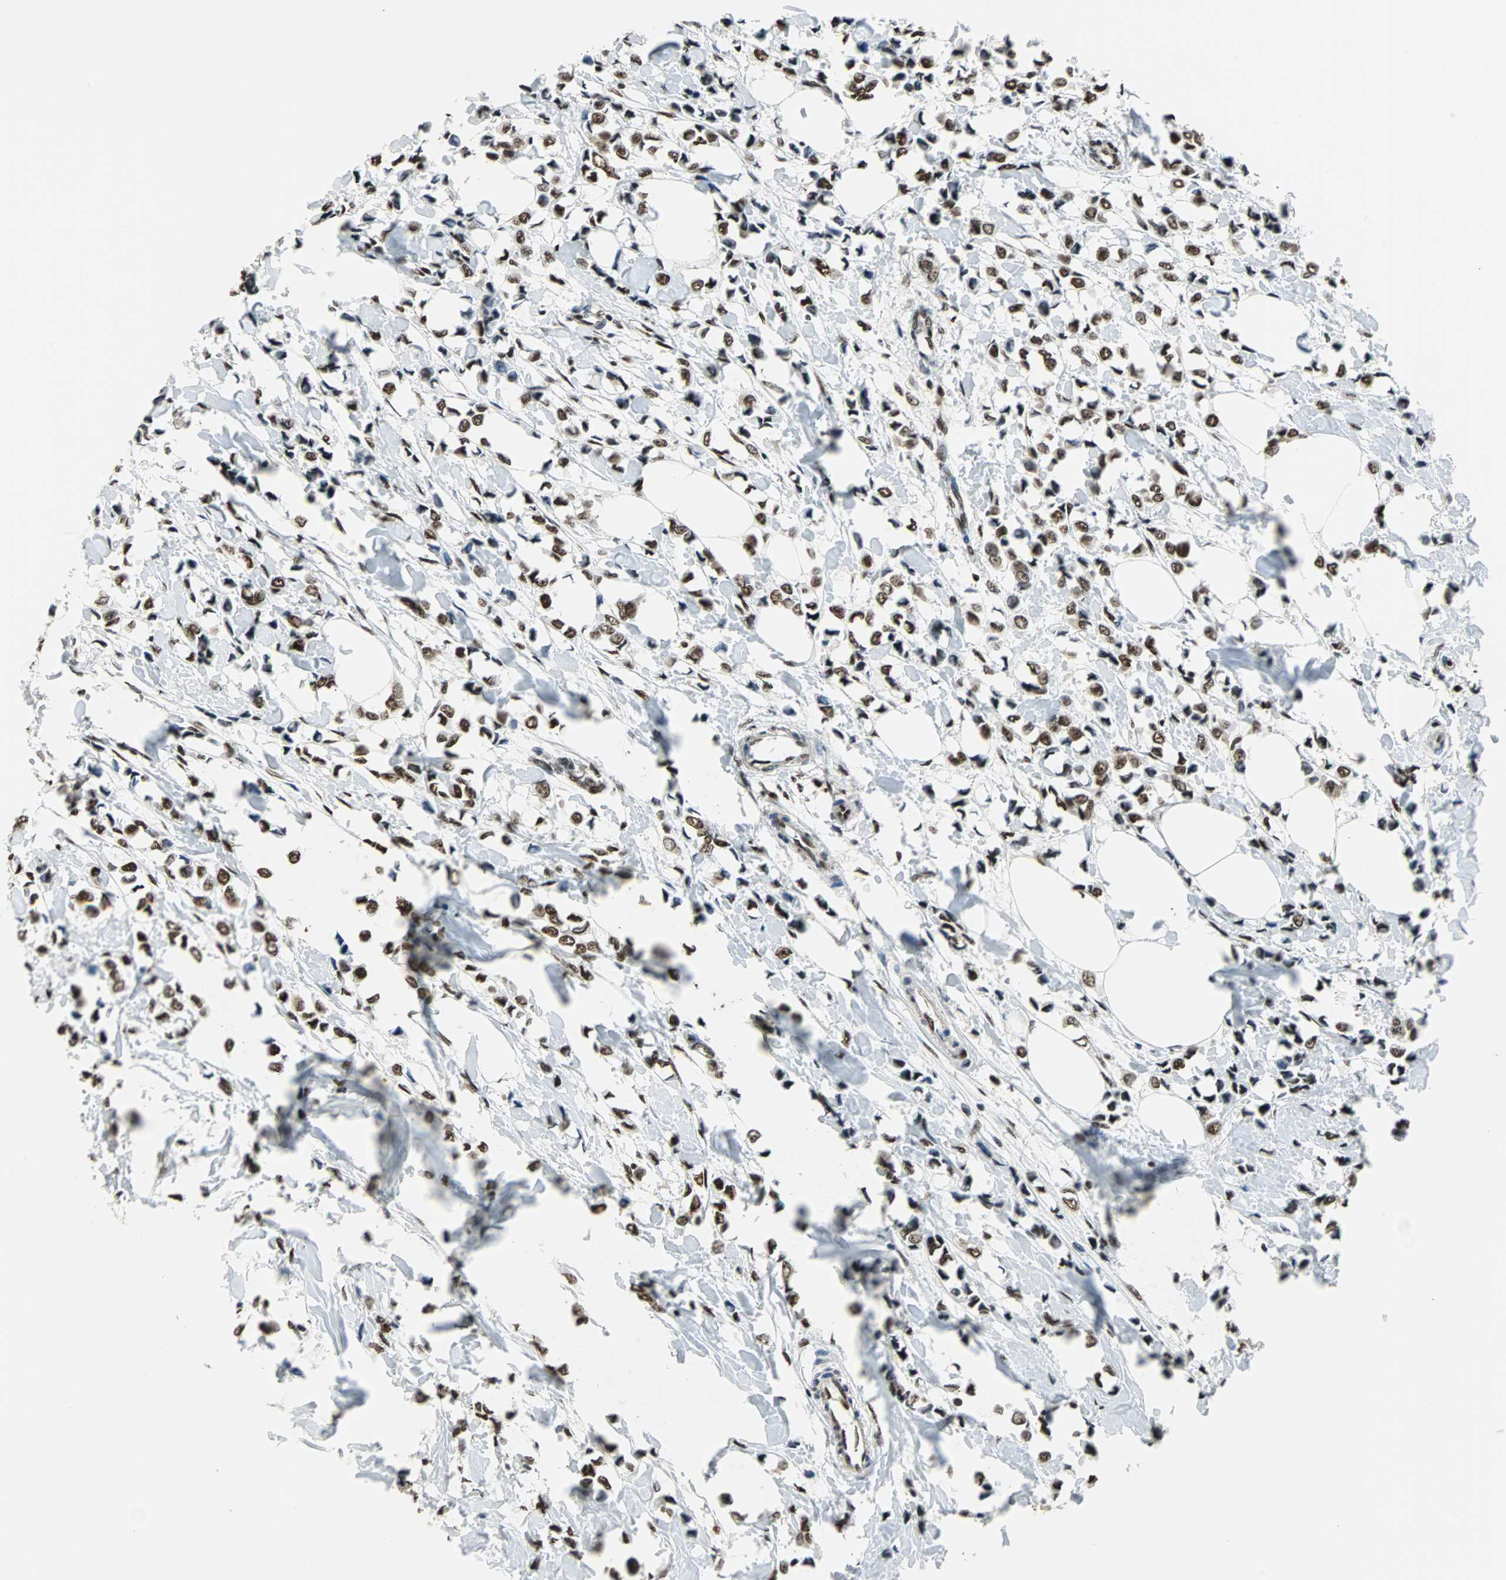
{"staining": {"intensity": "strong", "quantity": ">75%", "location": "nuclear"}, "tissue": "breast cancer", "cell_type": "Tumor cells", "image_type": "cancer", "snomed": [{"axis": "morphology", "description": "Lobular carcinoma"}, {"axis": "topography", "description": "Breast"}], "caption": "Breast cancer stained with DAB (3,3'-diaminobenzidine) immunohistochemistry (IHC) reveals high levels of strong nuclear staining in about >75% of tumor cells. Immunohistochemistry (ihc) stains the protein of interest in brown and the nuclei are stained blue.", "gene": "XRCC4", "patient": {"sex": "female", "age": 51}}